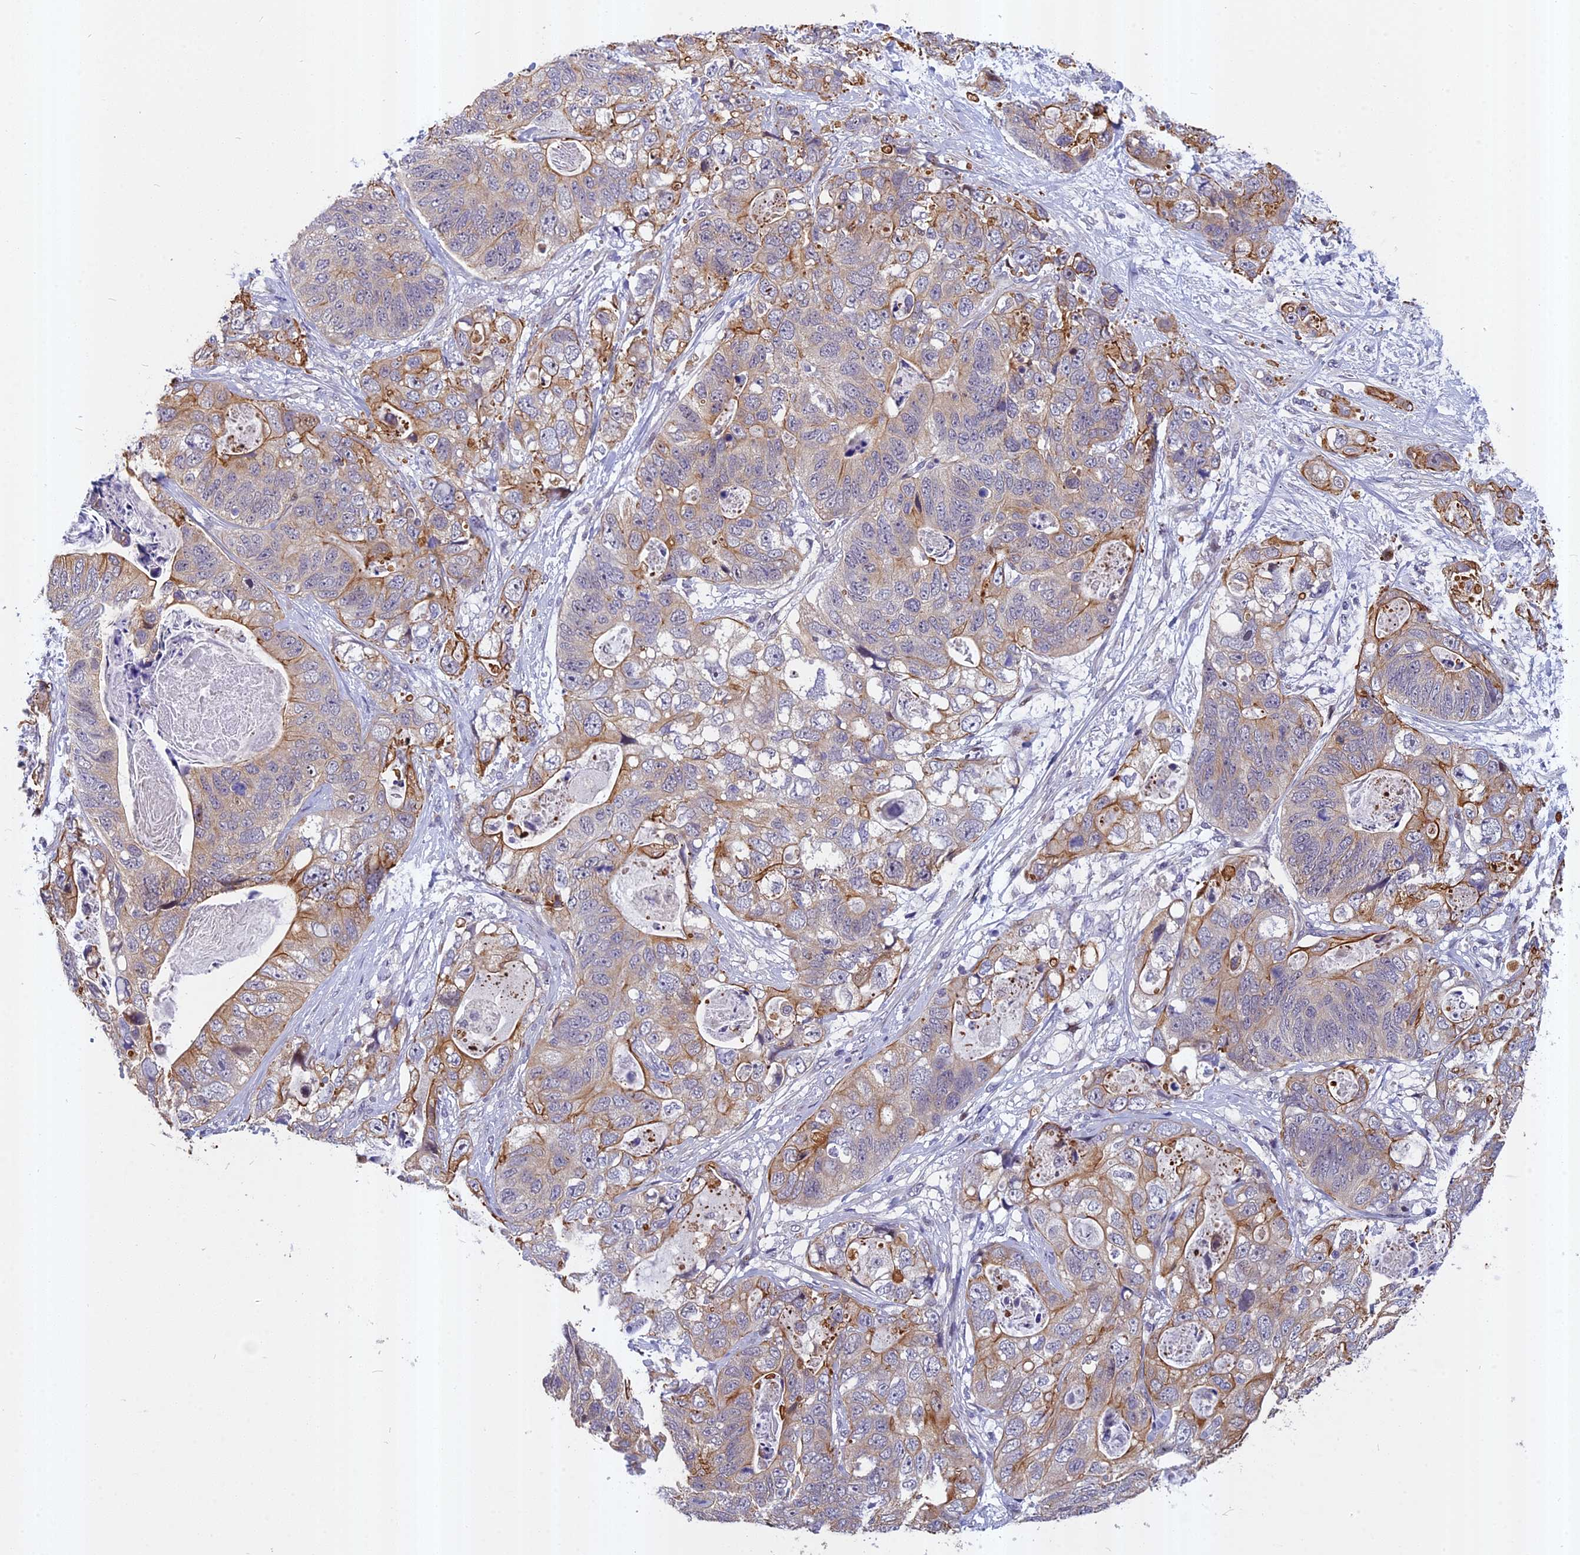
{"staining": {"intensity": "moderate", "quantity": "25%-75%", "location": "cytoplasmic/membranous"}, "tissue": "stomach cancer", "cell_type": "Tumor cells", "image_type": "cancer", "snomed": [{"axis": "morphology", "description": "Adenocarcinoma, NOS"}, {"axis": "topography", "description": "Stomach"}], "caption": "IHC of human stomach cancer (adenocarcinoma) displays medium levels of moderate cytoplasmic/membranous staining in approximately 25%-75% of tumor cells.", "gene": "ANKRD34B", "patient": {"sex": "female", "age": 89}}